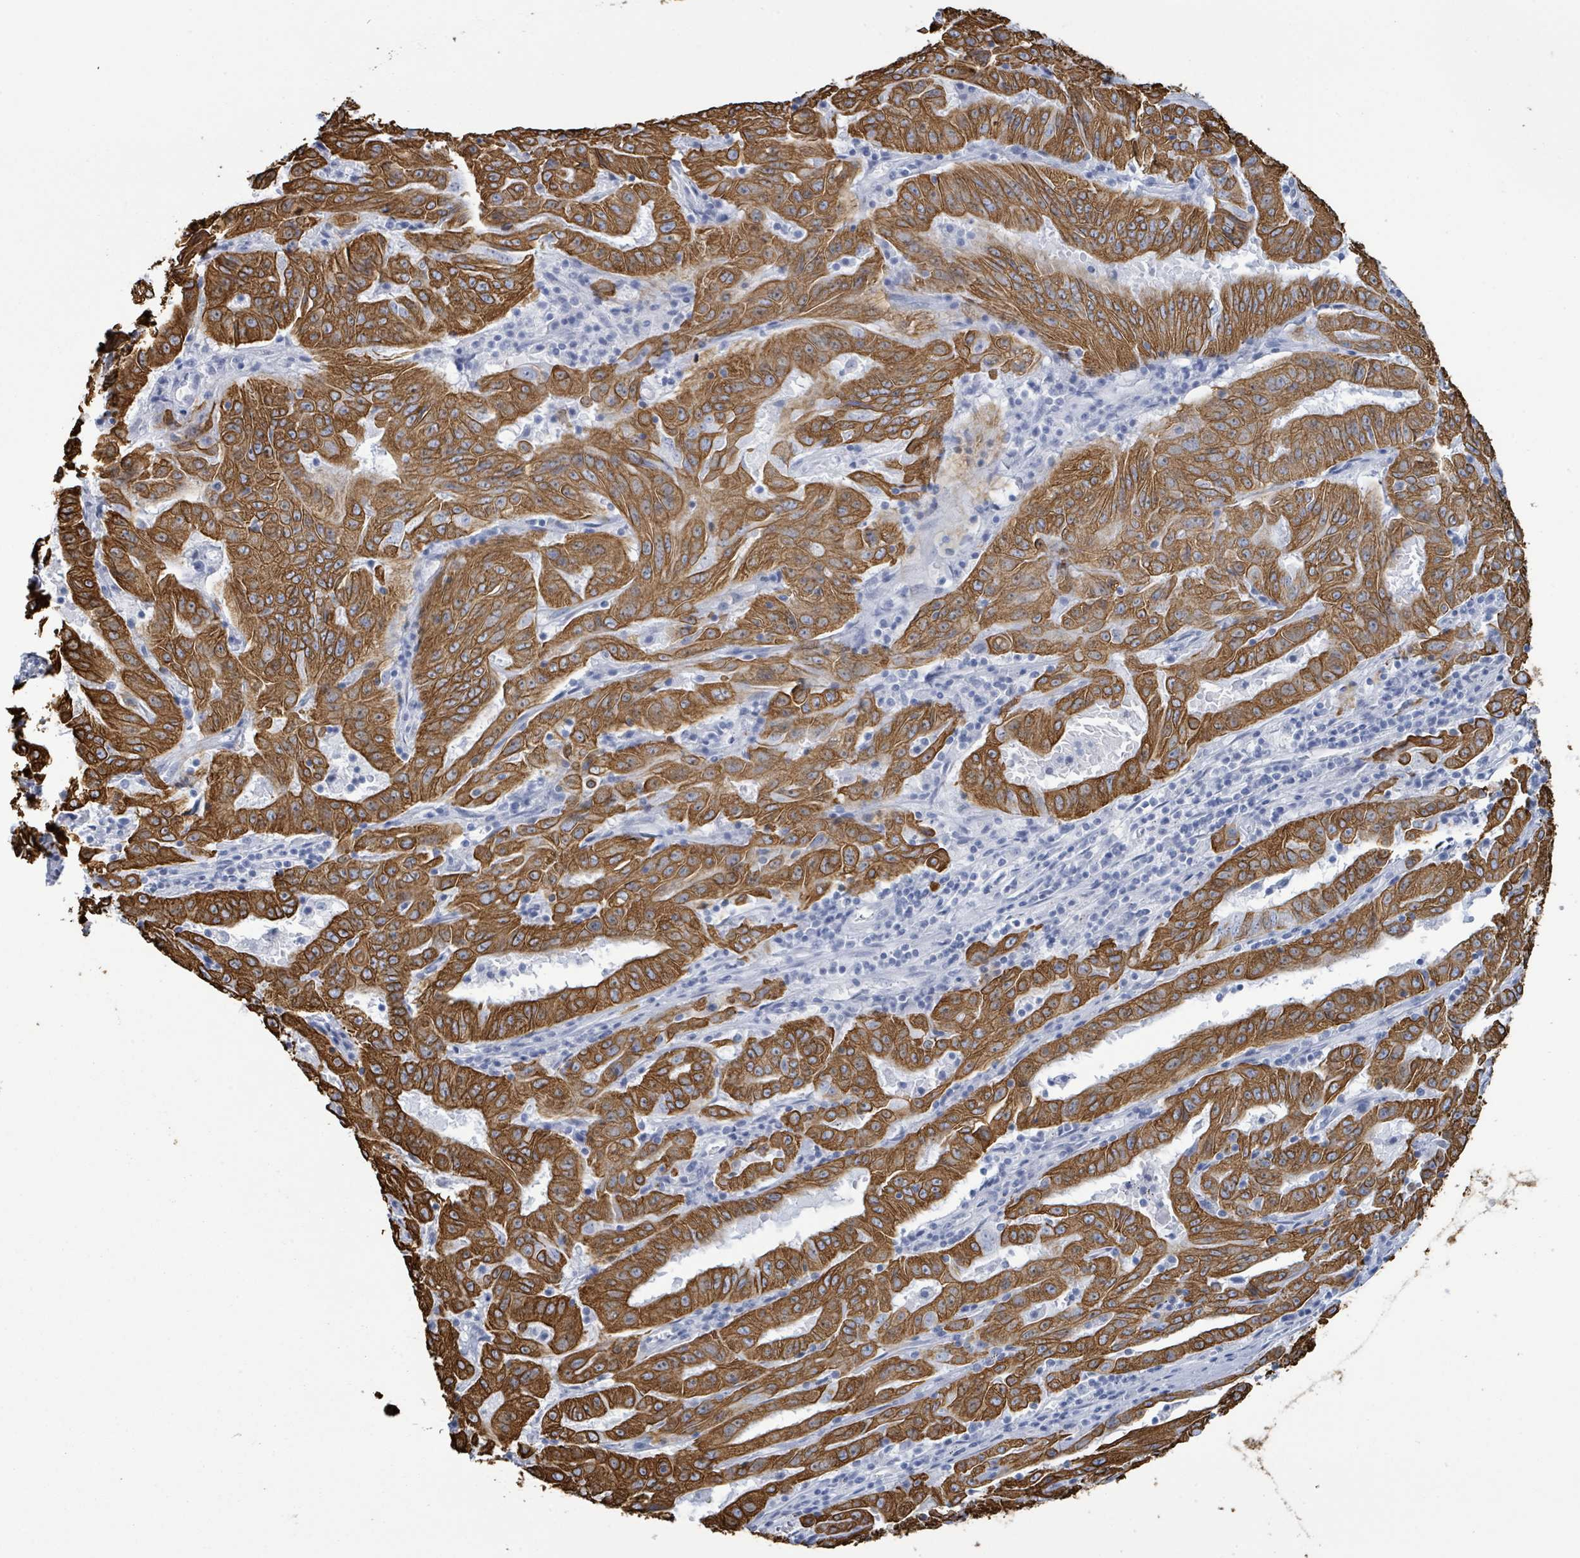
{"staining": {"intensity": "strong", "quantity": ">75%", "location": "cytoplasmic/membranous"}, "tissue": "pancreatic cancer", "cell_type": "Tumor cells", "image_type": "cancer", "snomed": [{"axis": "morphology", "description": "Adenocarcinoma, NOS"}, {"axis": "topography", "description": "Pancreas"}], "caption": "Strong cytoplasmic/membranous expression is appreciated in approximately >75% of tumor cells in pancreatic cancer.", "gene": "KRT8", "patient": {"sex": "male", "age": 63}}